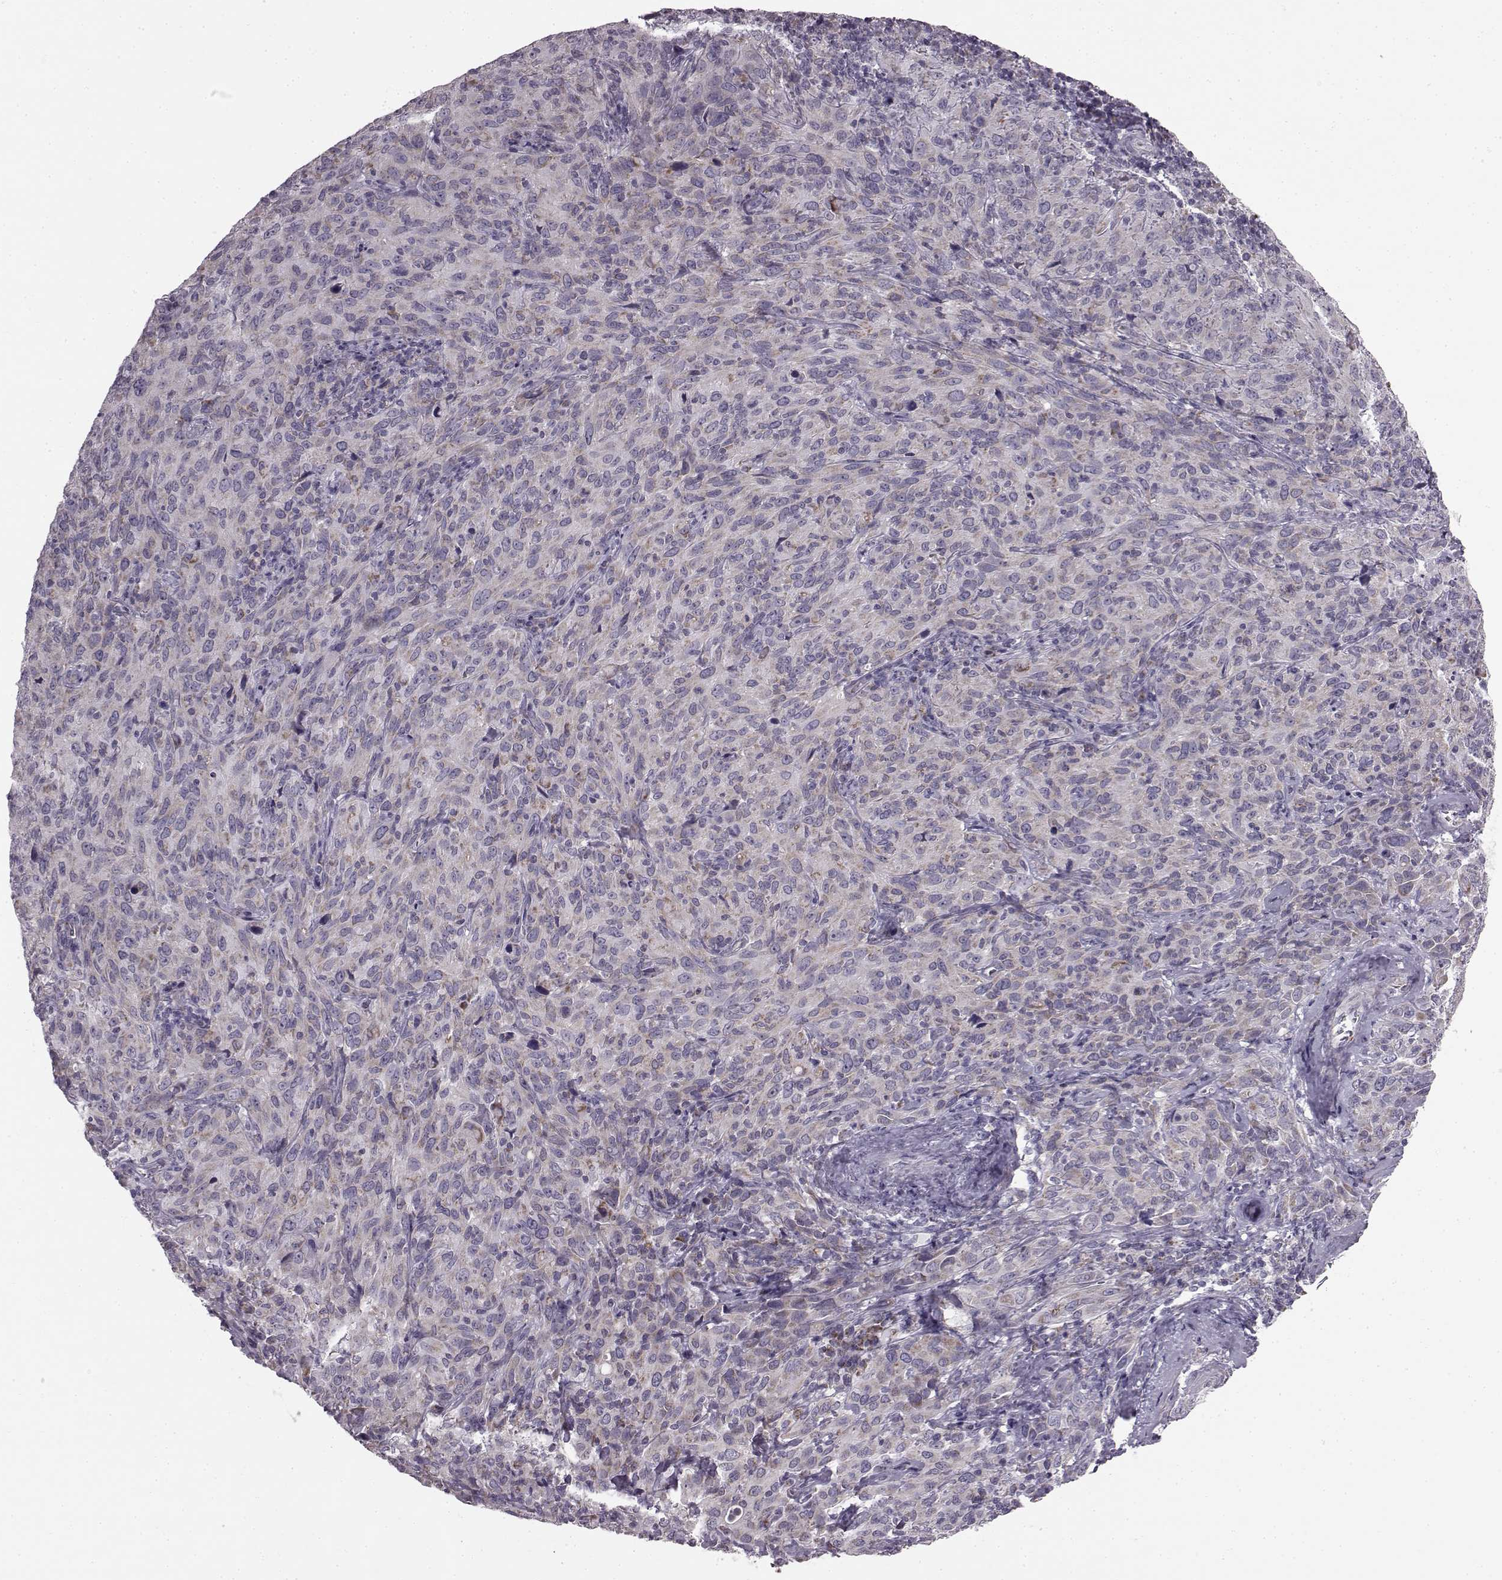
{"staining": {"intensity": "weak", "quantity": "25%-75%", "location": "cytoplasmic/membranous"}, "tissue": "cervical cancer", "cell_type": "Tumor cells", "image_type": "cancer", "snomed": [{"axis": "morphology", "description": "Squamous cell carcinoma, NOS"}, {"axis": "topography", "description": "Cervix"}], "caption": "Protein analysis of cervical cancer (squamous cell carcinoma) tissue displays weak cytoplasmic/membranous expression in approximately 25%-75% of tumor cells. (IHC, brightfield microscopy, high magnification).", "gene": "FAM8A1", "patient": {"sex": "female", "age": 51}}